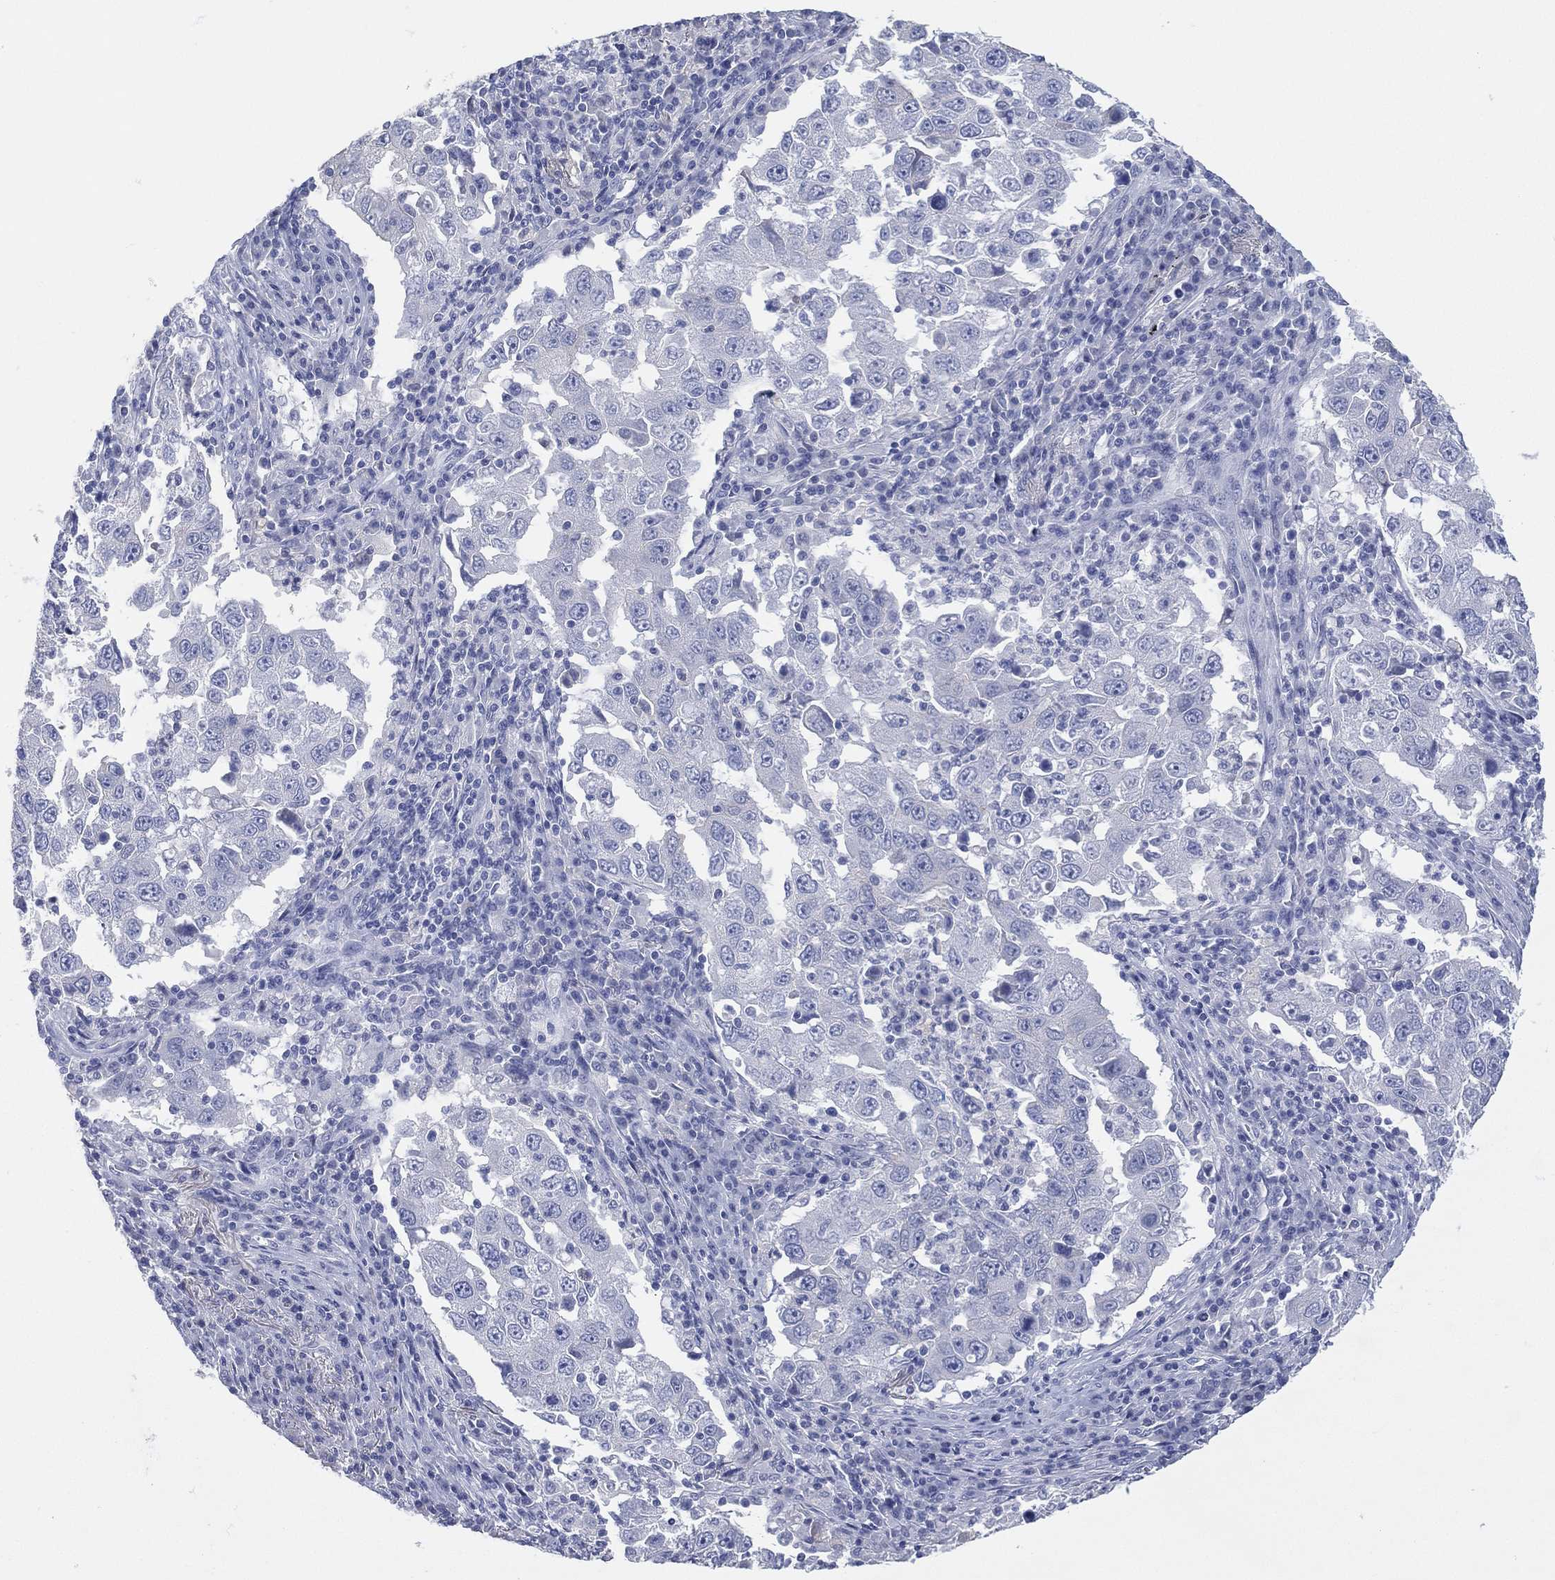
{"staining": {"intensity": "negative", "quantity": "none", "location": "none"}, "tissue": "lung cancer", "cell_type": "Tumor cells", "image_type": "cancer", "snomed": [{"axis": "morphology", "description": "Adenocarcinoma, NOS"}, {"axis": "topography", "description": "Lung"}], "caption": "There is no significant positivity in tumor cells of adenocarcinoma (lung).", "gene": "FMO1", "patient": {"sex": "male", "age": 73}}